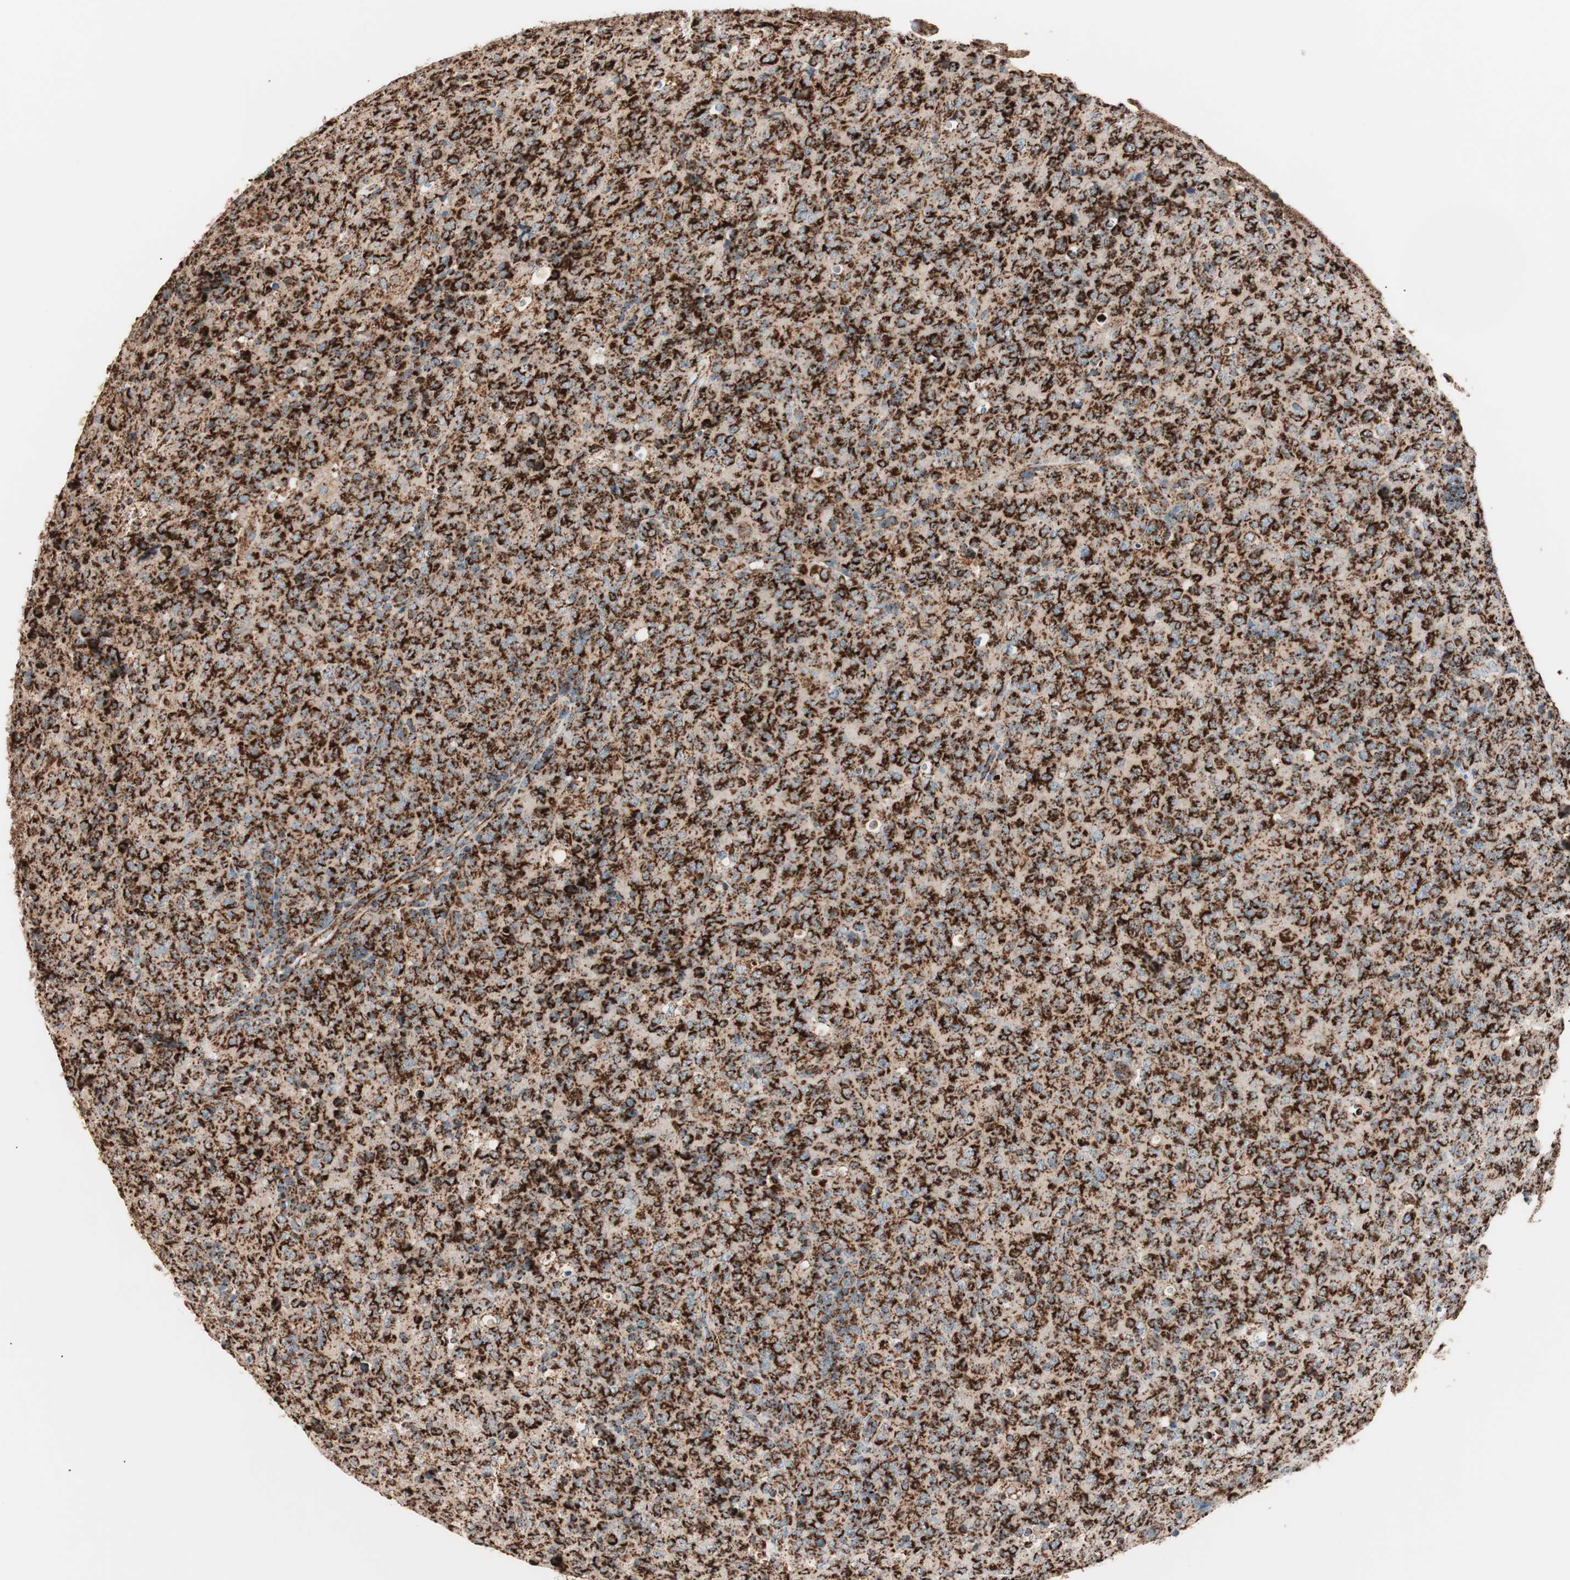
{"staining": {"intensity": "strong", "quantity": ">75%", "location": "cytoplasmic/membranous"}, "tissue": "lymphoma", "cell_type": "Tumor cells", "image_type": "cancer", "snomed": [{"axis": "morphology", "description": "Malignant lymphoma, non-Hodgkin's type, High grade"}, {"axis": "topography", "description": "Tonsil"}], "caption": "An image showing strong cytoplasmic/membranous expression in approximately >75% of tumor cells in high-grade malignant lymphoma, non-Hodgkin's type, as visualized by brown immunohistochemical staining.", "gene": "TOMM22", "patient": {"sex": "female", "age": 36}}